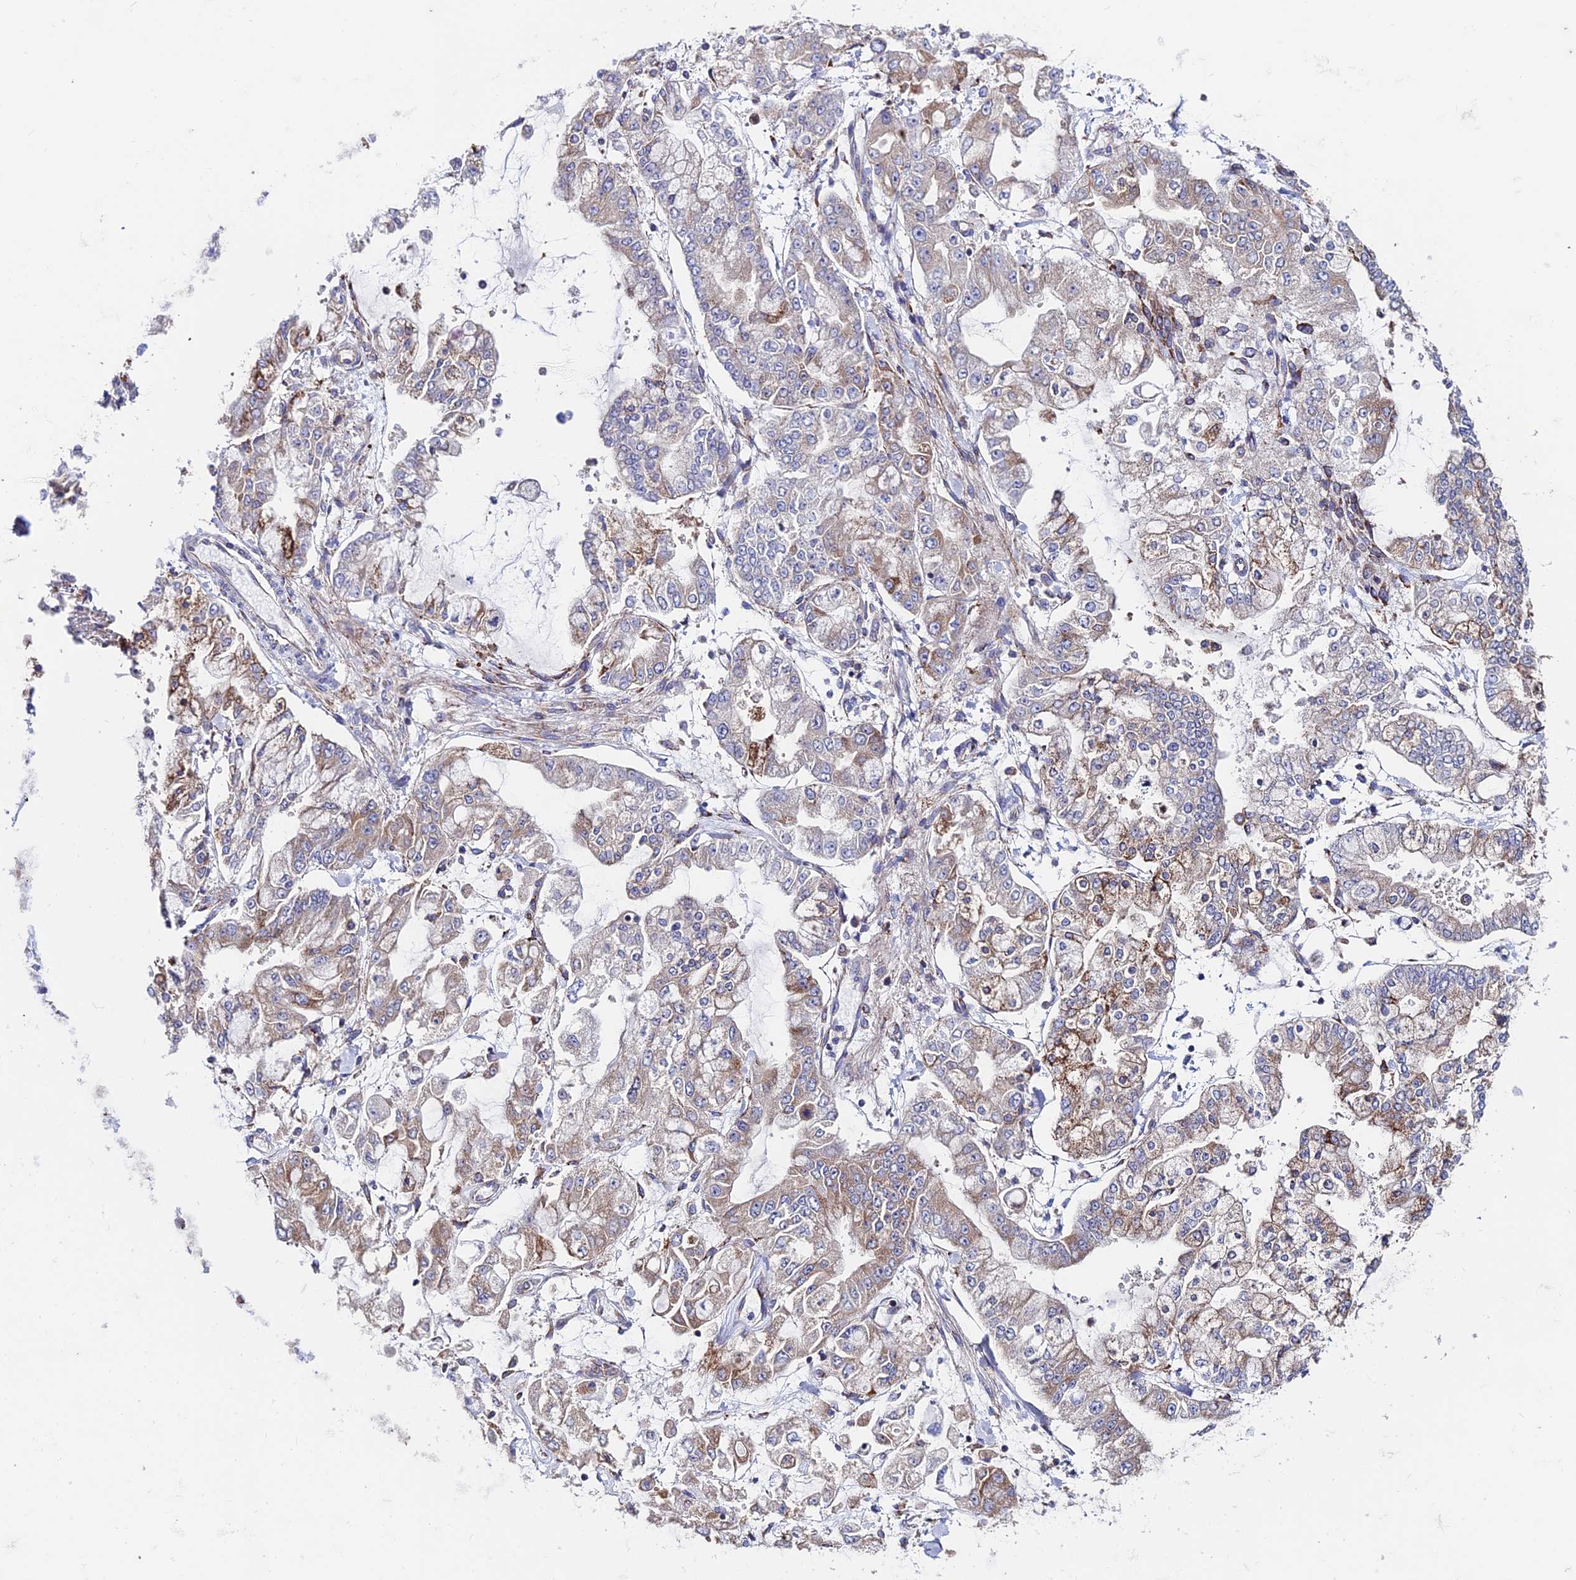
{"staining": {"intensity": "moderate", "quantity": "<25%", "location": "cytoplasmic/membranous"}, "tissue": "stomach cancer", "cell_type": "Tumor cells", "image_type": "cancer", "snomed": [{"axis": "morphology", "description": "Normal tissue, NOS"}, {"axis": "morphology", "description": "Adenocarcinoma, NOS"}, {"axis": "topography", "description": "Stomach, upper"}, {"axis": "topography", "description": "Stomach"}], "caption": "Stomach cancer (adenocarcinoma) was stained to show a protein in brown. There is low levels of moderate cytoplasmic/membranous expression in approximately <25% of tumor cells. (DAB = brown stain, brightfield microscopy at high magnification).", "gene": "EIF3K", "patient": {"sex": "male", "age": 76}}